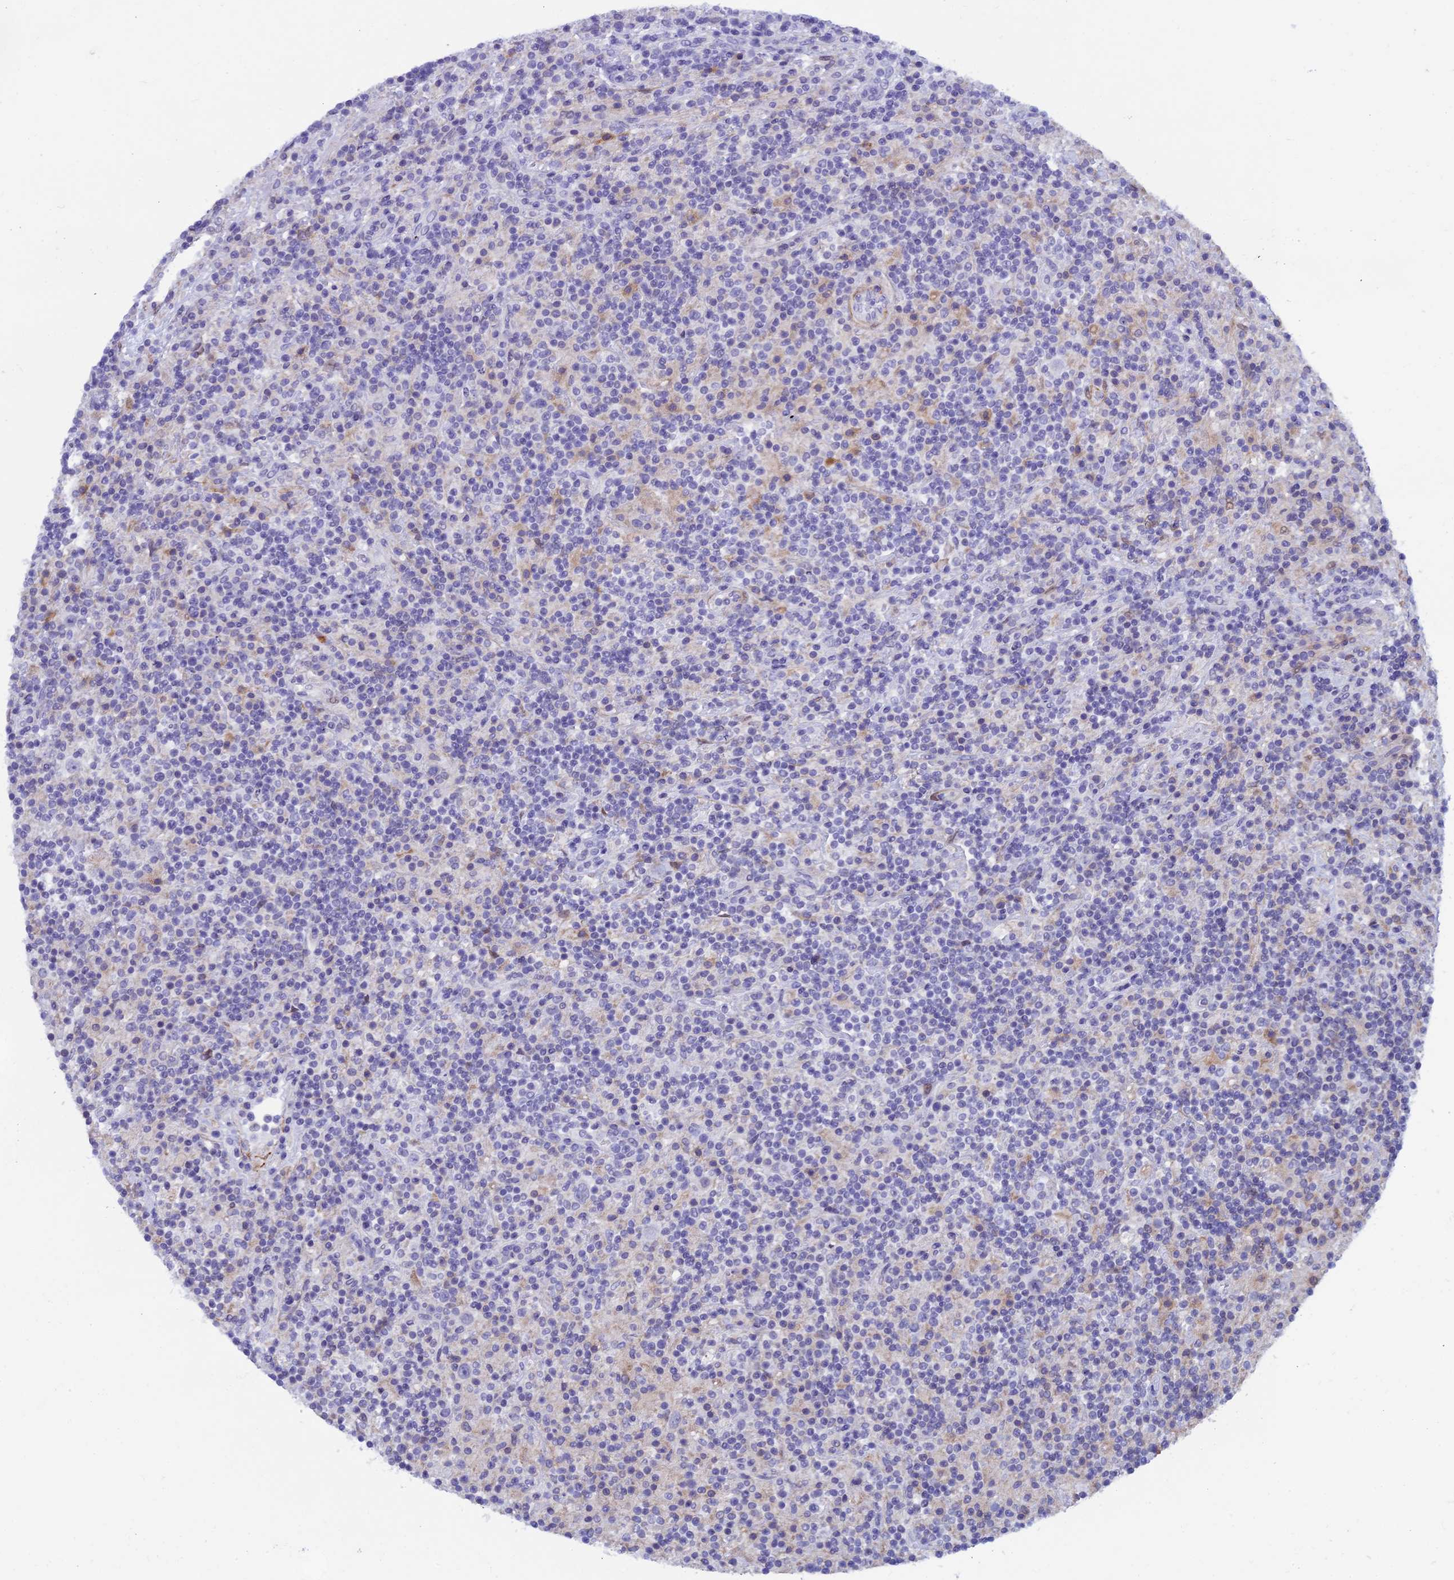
{"staining": {"intensity": "negative", "quantity": "none", "location": "none"}, "tissue": "lymphoma", "cell_type": "Tumor cells", "image_type": "cancer", "snomed": [{"axis": "morphology", "description": "Hodgkin's disease, NOS"}, {"axis": "topography", "description": "Lymph node"}], "caption": "IHC of Hodgkin's disease reveals no positivity in tumor cells. (DAB (3,3'-diaminobenzidine) IHC visualized using brightfield microscopy, high magnification).", "gene": "IGSF6", "patient": {"sex": "male", "age": 70}}